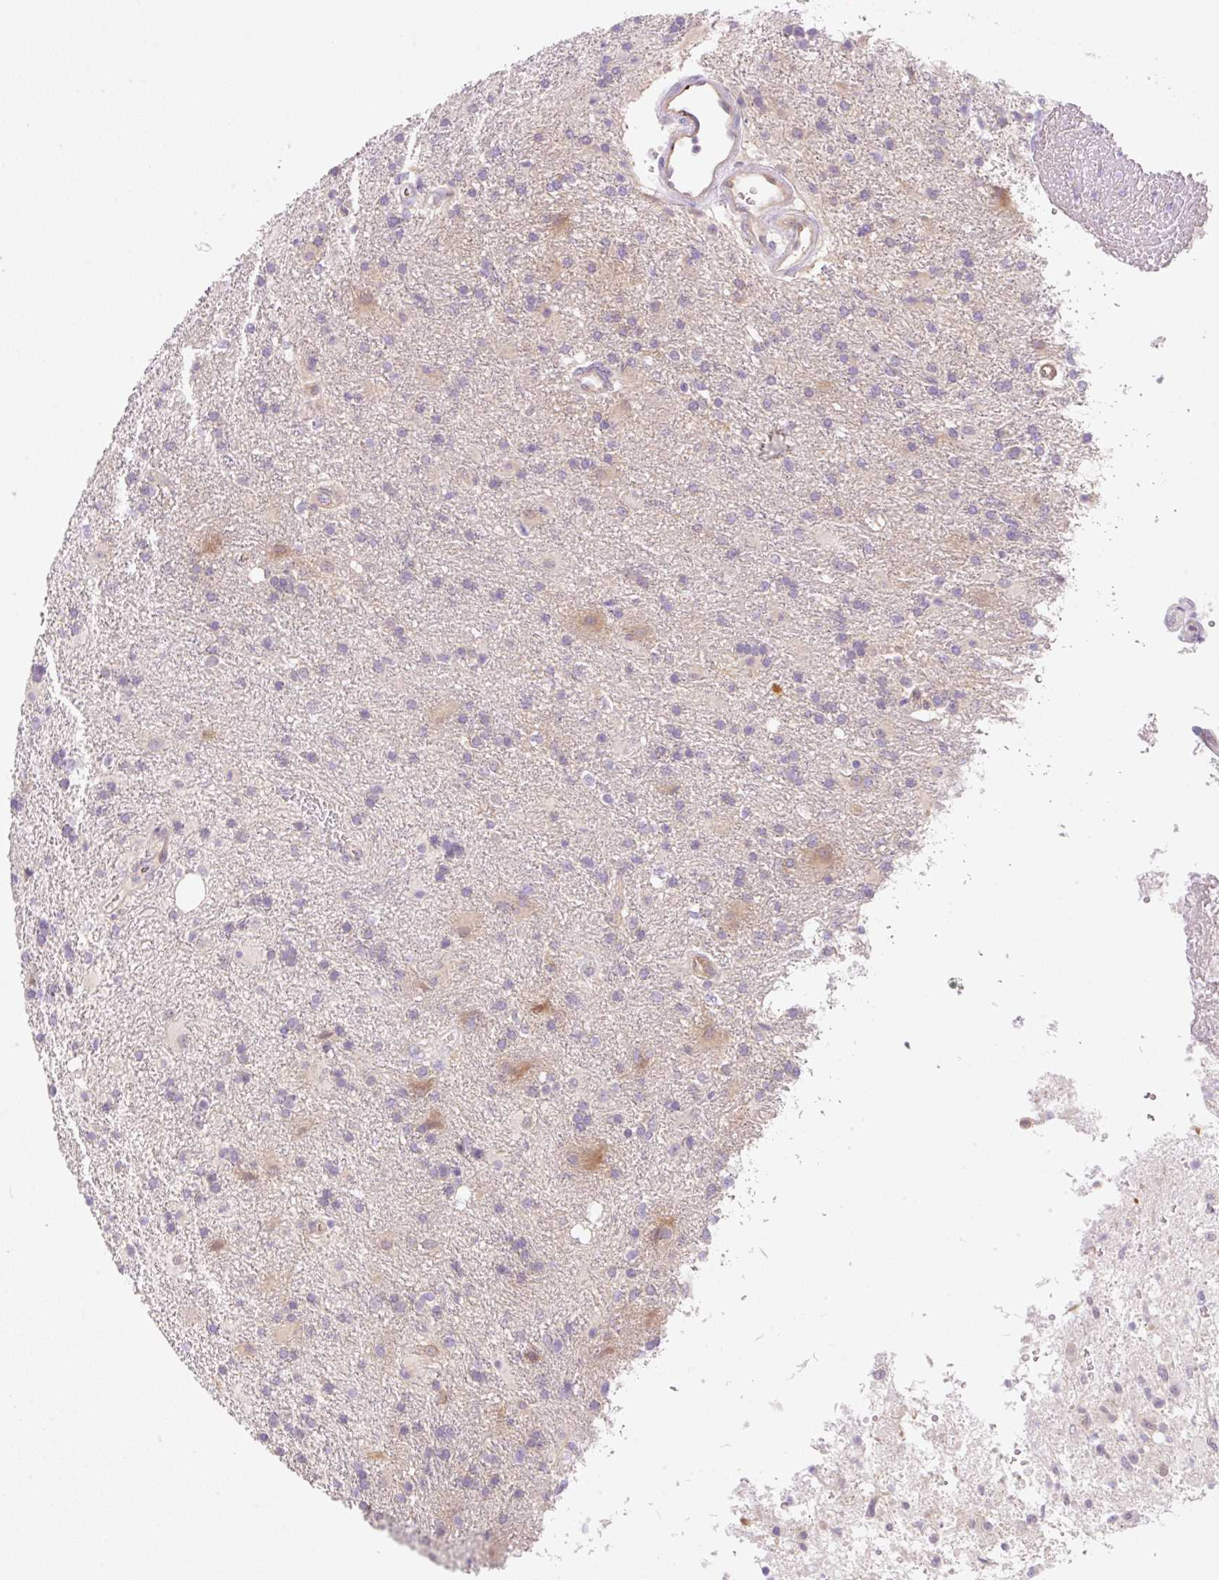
{"staining": {"intensity": "weak", "quantity": "<25%", "location": "cytoplasmic/membranous"}, "tissue": "glioma", "cell_type": "Tumor cells", "image_type": "cancer", "snomed": [{"axis": "morphology", "description": "Glioma, malignant, High grade"}, {"axis": "topography", "description": "Brain"}], "caption": "IHC photomicrograph of neoplastic tissue: human malignant high-grade glioma stained with DAB (3,3'-diaminobenzidine) displays no significant protein expression in tumor cells.", "gene": "OMA1", "patient": {"sex": "male", "age": 56}}